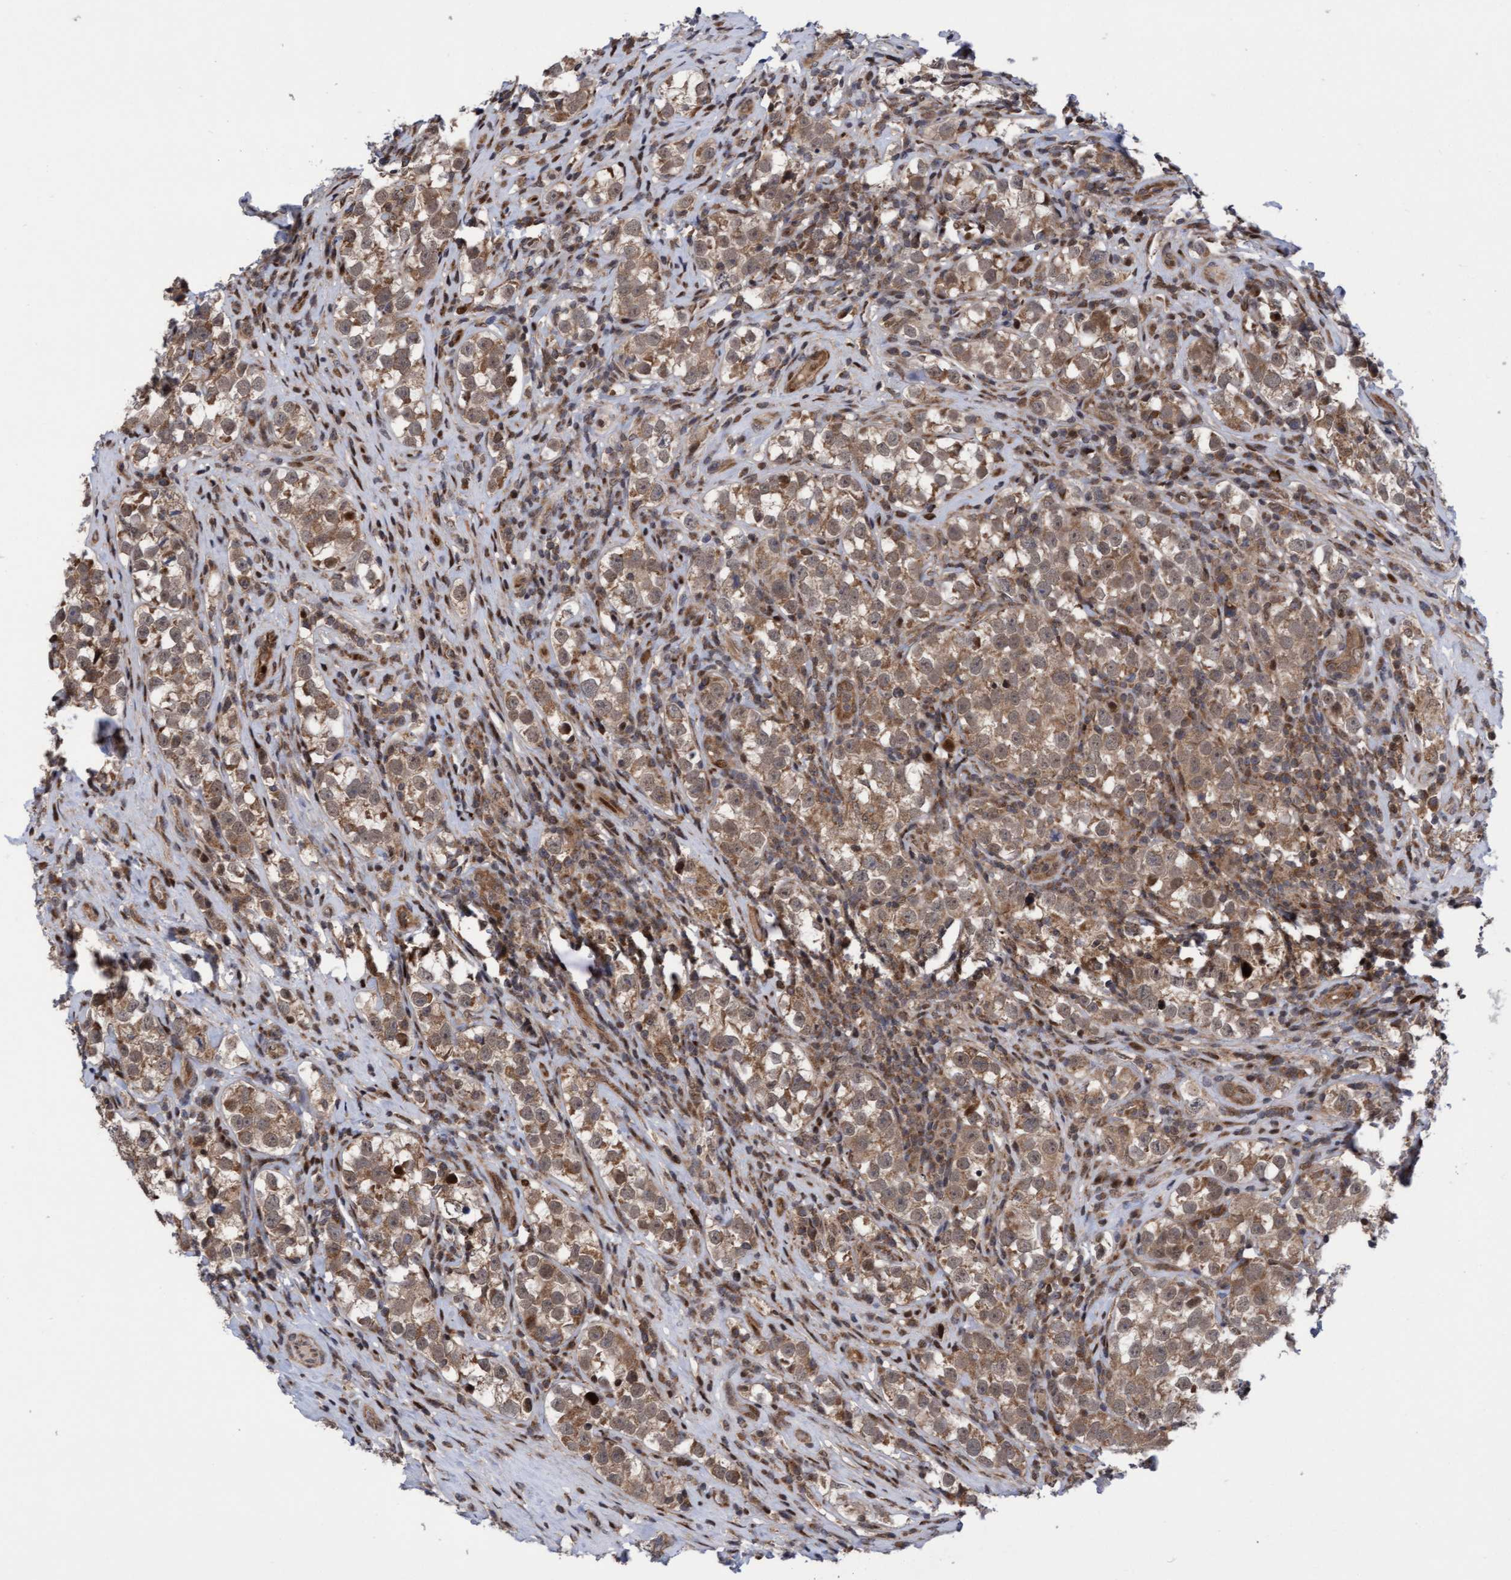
{"staining": {"intensity": "moderate", "quantity": ">75%", "location": "cytoplasmic/membranous"}, "tissue": "testis cancer", "cell_type": "Tumor cells", "image_type": "cancer", "snomed": [{"axis": "morphology", "description": "Normal tissue, NOS"}, {"axis": "morphology", "description": "Seminoma, NOS"}, {"axis": "topography", "description": "Testis"}], "caption": "Testis seminoma was stained to show a protein in brown. There is medium levels of moderate cytoplasmic/membranous positivity in about >75% of tumor cells.", "gene": "ITFG1", "patient": {"sex": "male", "age": 43}}